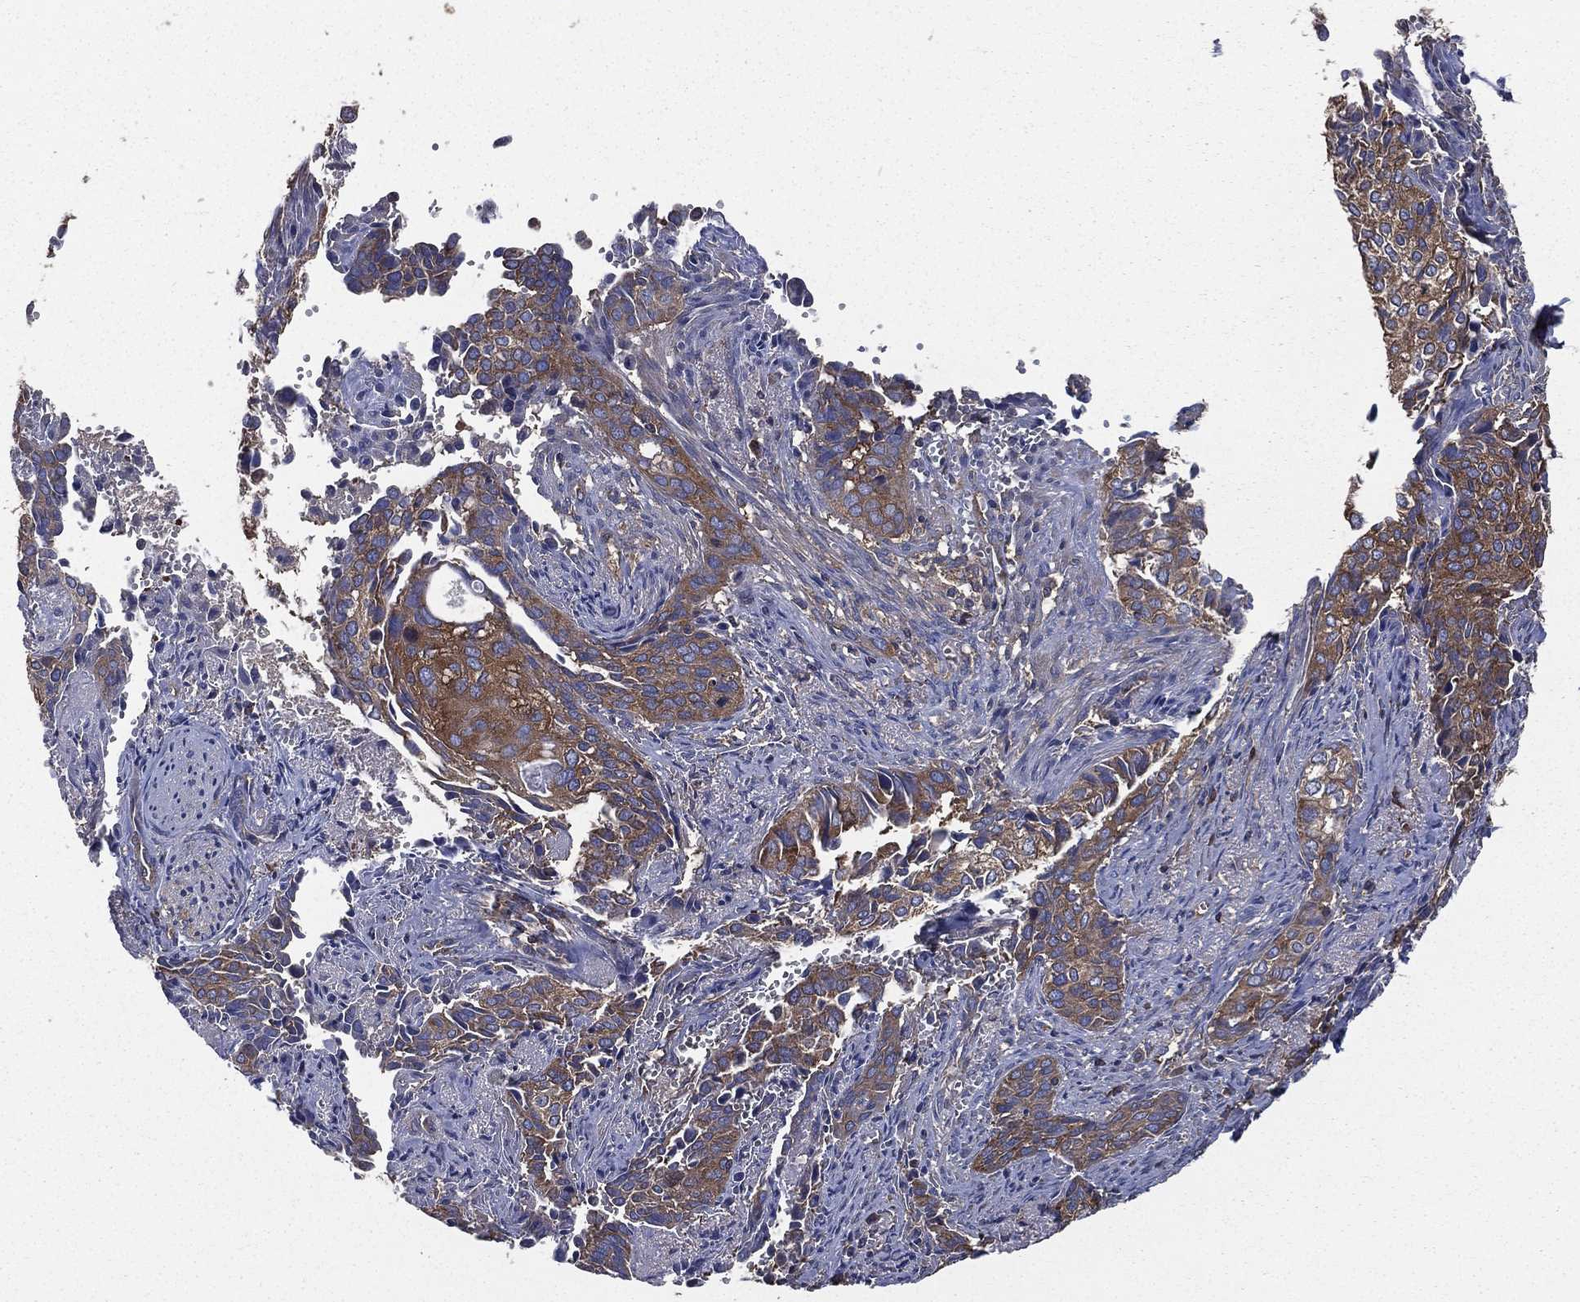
{"staining": {"intensity": "moderate", "quantity": ">75%", "location": "cytoplasmic/membranous"}, "tissue": "cervical cancer", "cell_type": "Tumor cells", "image_type": "cancer", "snomed": [{"axis": "morphology", "description": "Squamous cell carcinoma, NOS"}, {"axis": "topography", "description": "Cervix"}], "caption": "There is medium levels of moderate cytoplasmic/membranous staining in tumor cells of cervical squamous cell carcinoma, as demonstrated by immunohistochemical staining (brown color).", "gene": "SARS1", "patient": {"sex": "female", "age": 29}}